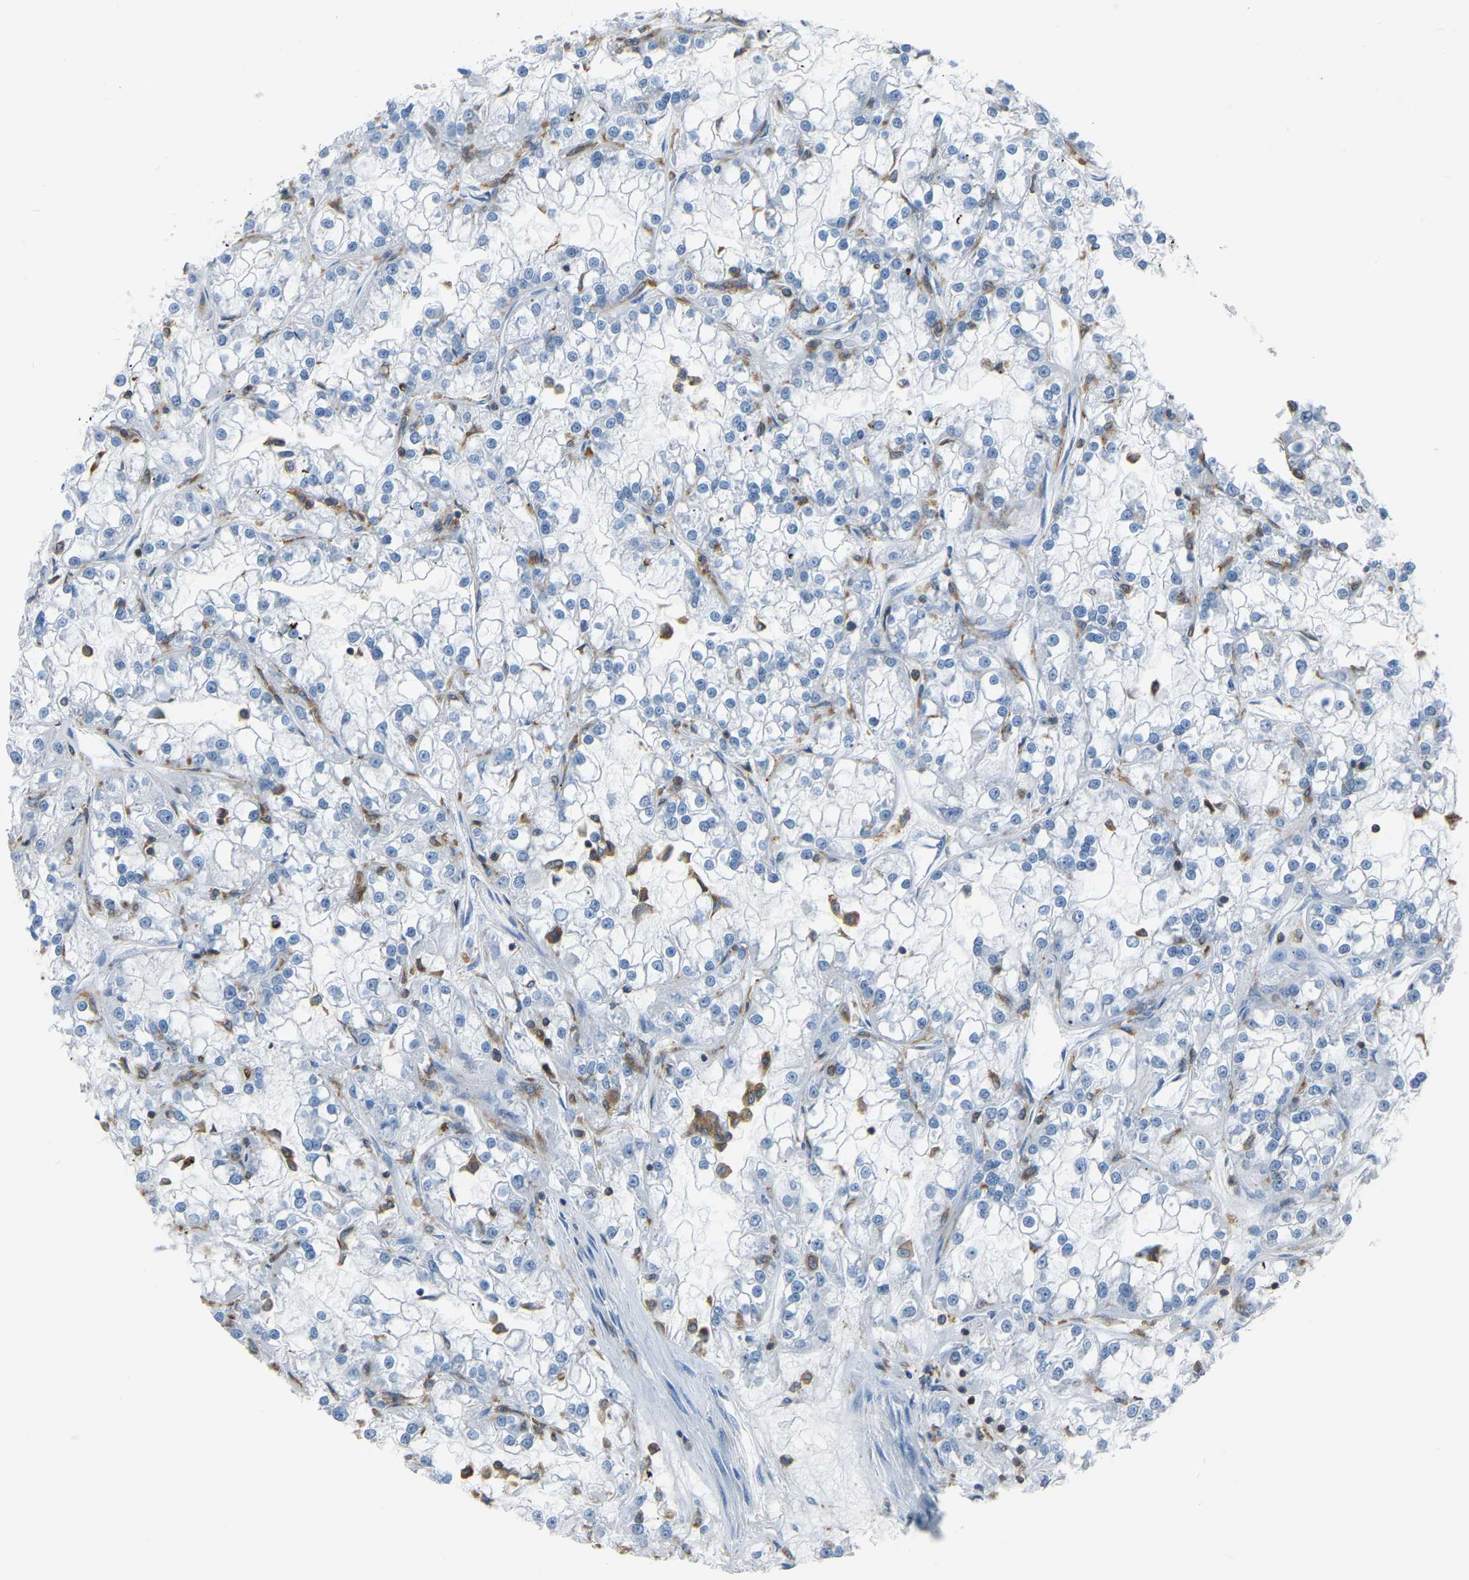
{"staining": {"intensity": "negative", "quantity": "none", "location": "none"}, "tissue": "renal cancer", "cell_type": "Tumor cells", "image_type": "cancer", "snomed": [{"axis": "morphology", "description": "Adenocarcinoma, NOS"}, {"axis": "topography", "description": "Kidney"}], "caption": "Immunohistochemistry image of neoplastic tissue: human renal cancer (adenocarcinoma) stained with DAB reveals no significant protein staining in tumor cells.", "gene": "ARHGAP45", "patient": {"sex": "female", "age": 52}}